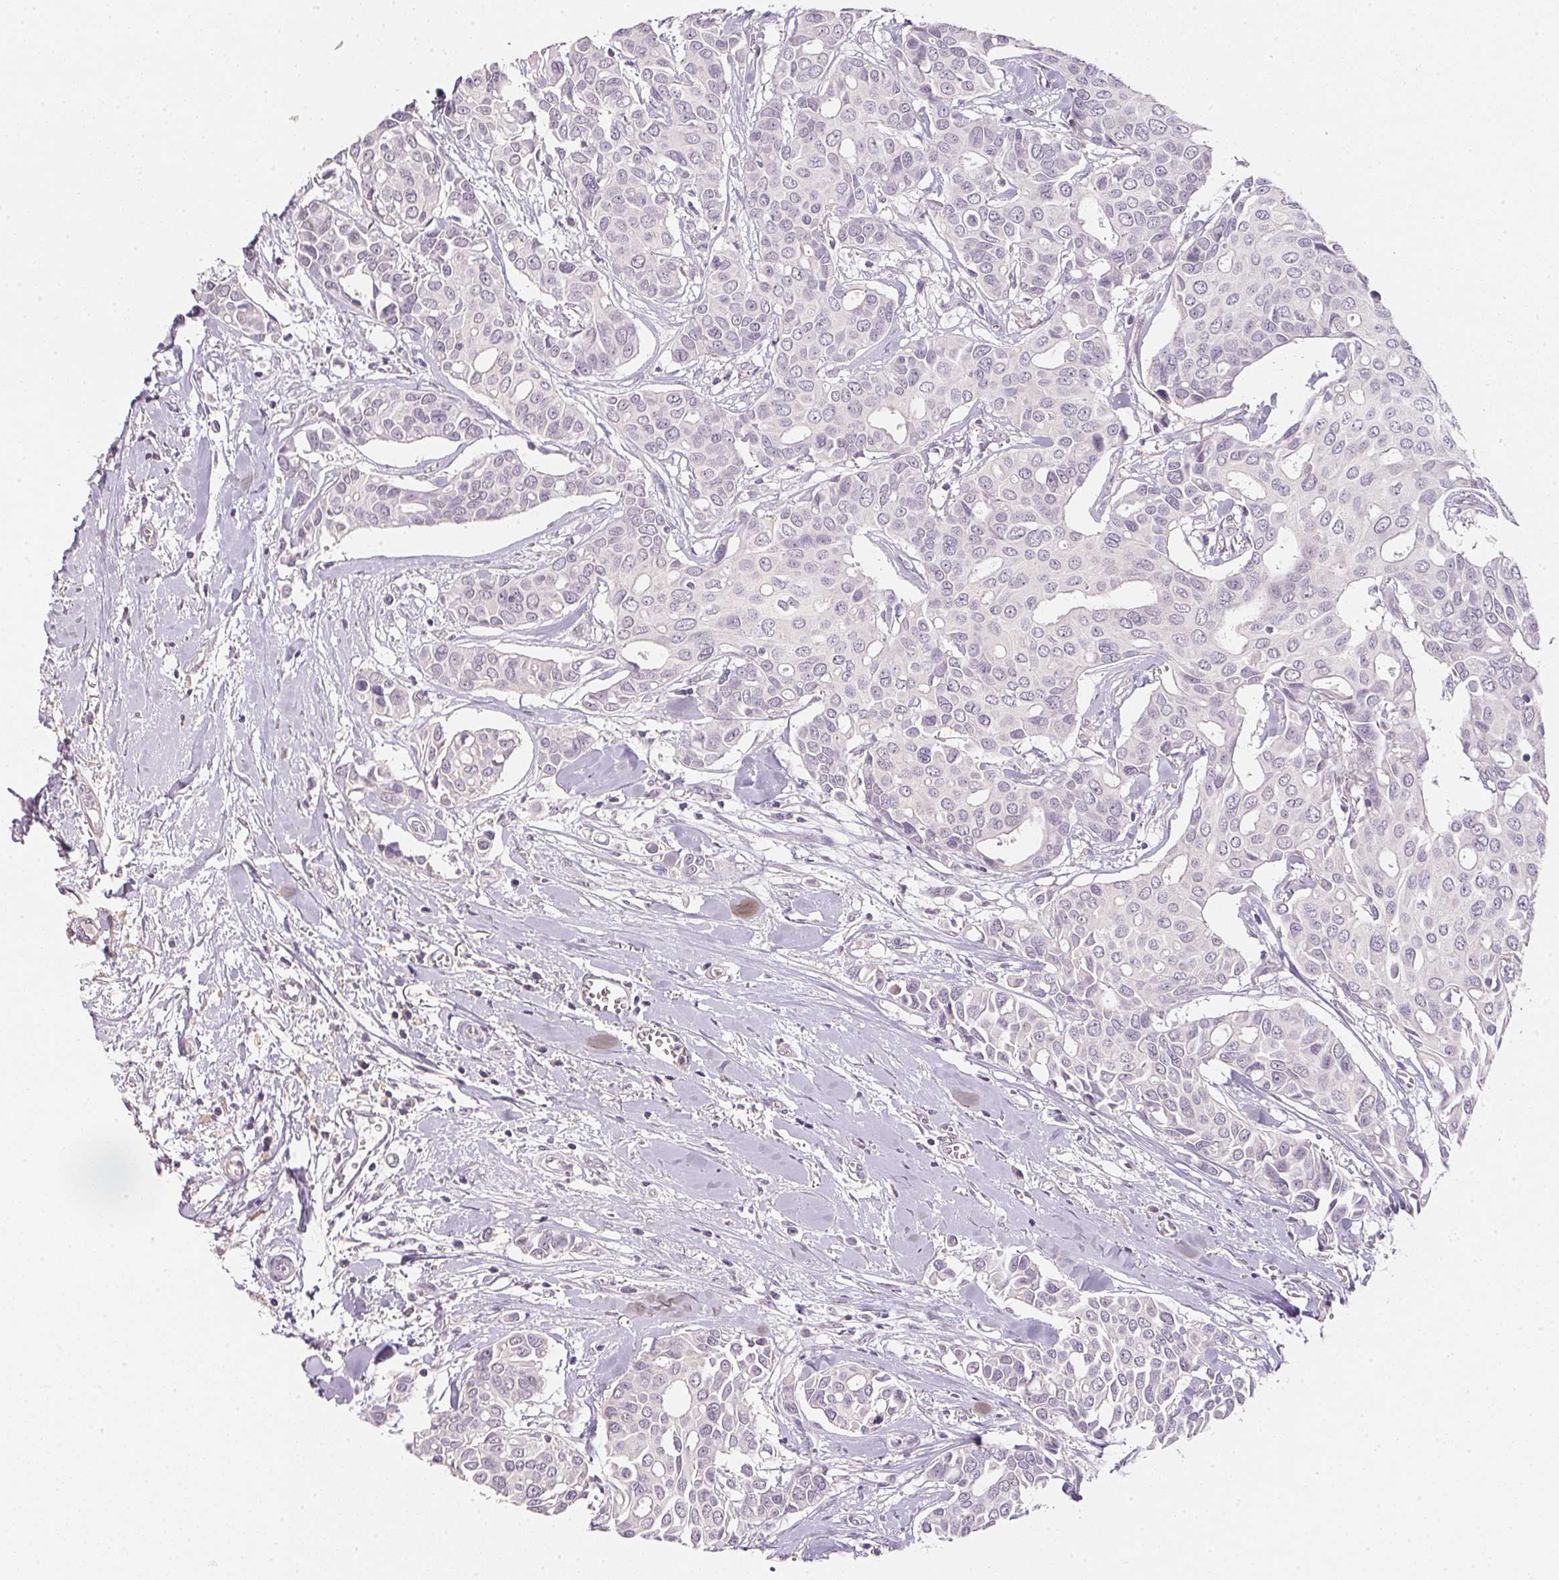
{"staining": {"intensity": "negative", "quantity": "none", "location": "none"}, "tissue": "breast cancer", "cell_type": "Tumor cells", "image_type": "cancer", "snomed": [{"axis": "morphology", "description": "Duct carcinoma"}, {"axis": "topography", "description": "Breast"}], "caption": "IHC photomicrograph of neoplastic tissue: infiltrating ductal carcinoma (breast) stained with DAB (3,3'-diaminobenzidine) reveals no significant protein staining in tumor cells.", "gene": "POLR3G", "patient": {"sex": "female", "age": 54}}